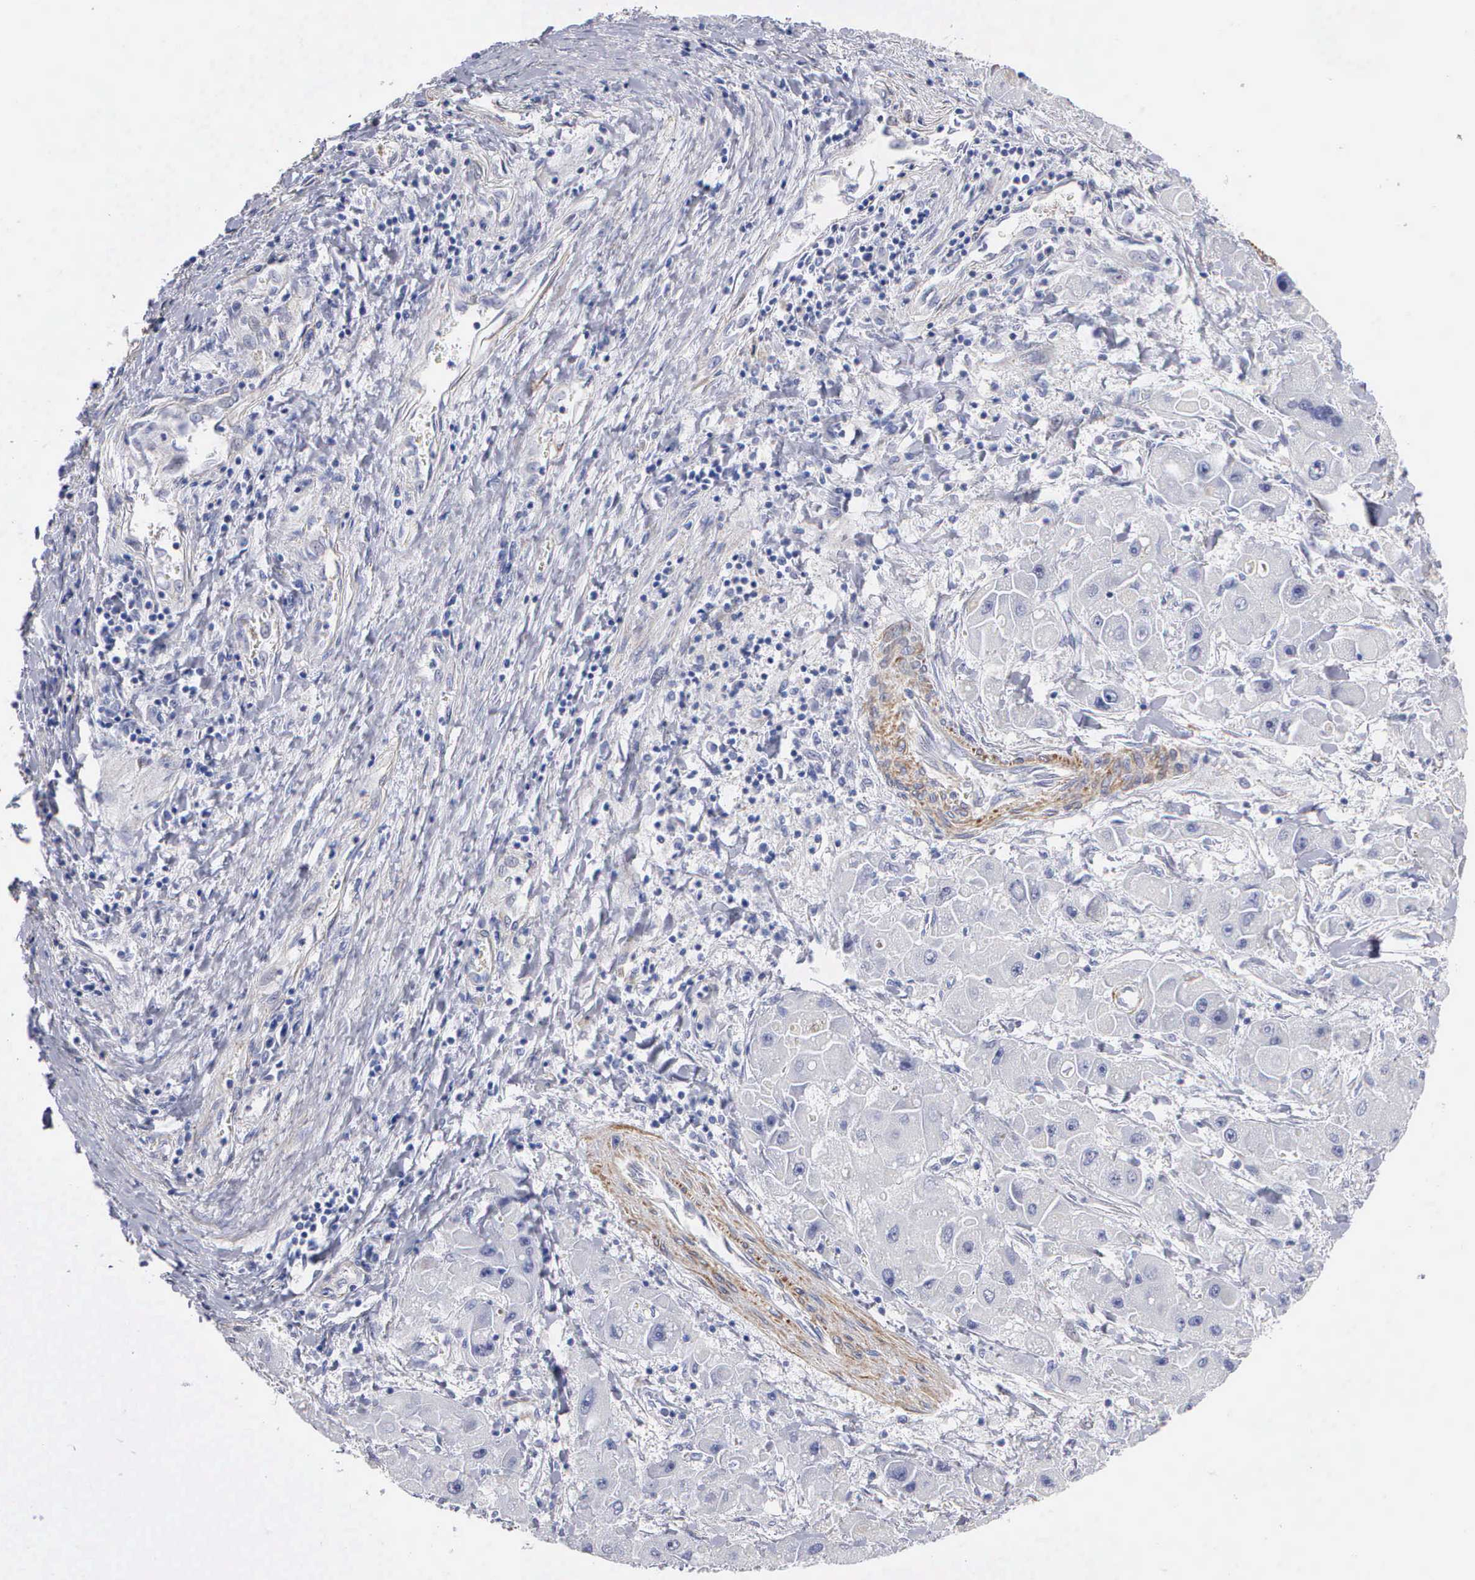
{"staining": {"intensity": "negative", "quantity": "none", "location": "none"}, "tissue": "liver cancer", "cell_type": "Tumor cells", "image_type": "cancer", "snomed": [{"axis": "morphology", "description": "Carcinoma, Hepatocellular, NOS"}, {"axis": "topography", "description": "Liver"}], "caption": "This is an immunohistochemistry (IHC) micrograph of hepatocellular carcinoma (liver). There is no staining in tumor cells.", "gene": "ELFN2", "patient": {"sex": "male", "age": 24}}